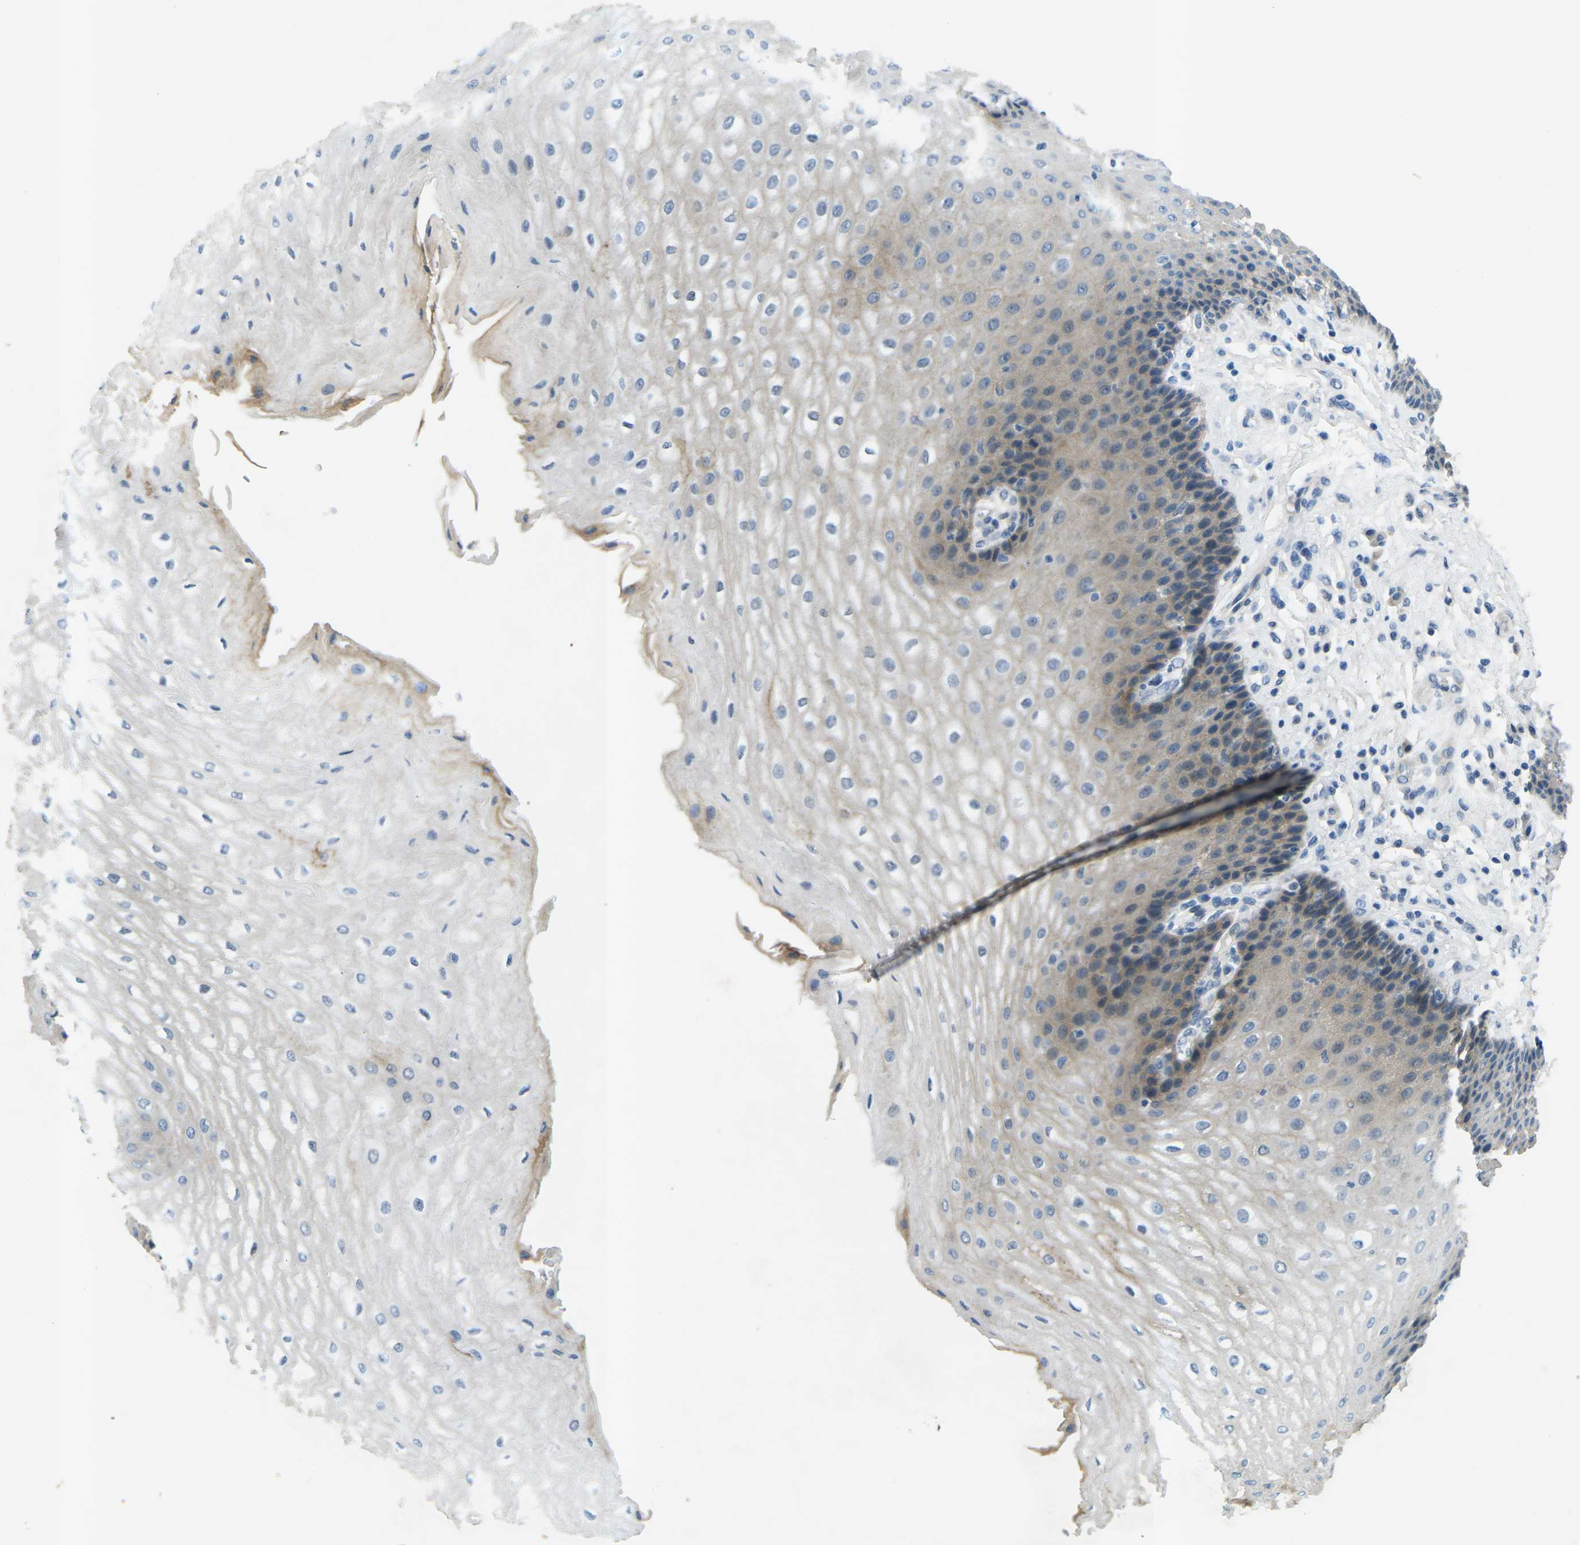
{"staining": {"intensity": "moderate", "quantity": "25%-75%", "location": "cytoplasmic/membranous"}, "tissue": "esophagus", "cell_type": "Squamous epithelial cells", "image_type": "normal", "snomed": [{"axis": "morphology", "description": "Normal tissue, NOS"}, {"axis": "topography", "description": "Esophagus"}], "caption": "Immunohistochemical staining of benign esophagus shows 25%-75% levels of moderate cytoplasmic/membranous protein staining in approximately 25%-75% of squamous epithelial cells. The protein of interest is stained brown, and the nuclei are stained in blue (DAB IHC with brightfield microscopy, high magnification).", "gene": "CTNND1", "patient": {"sex": "male", "age": 54}}